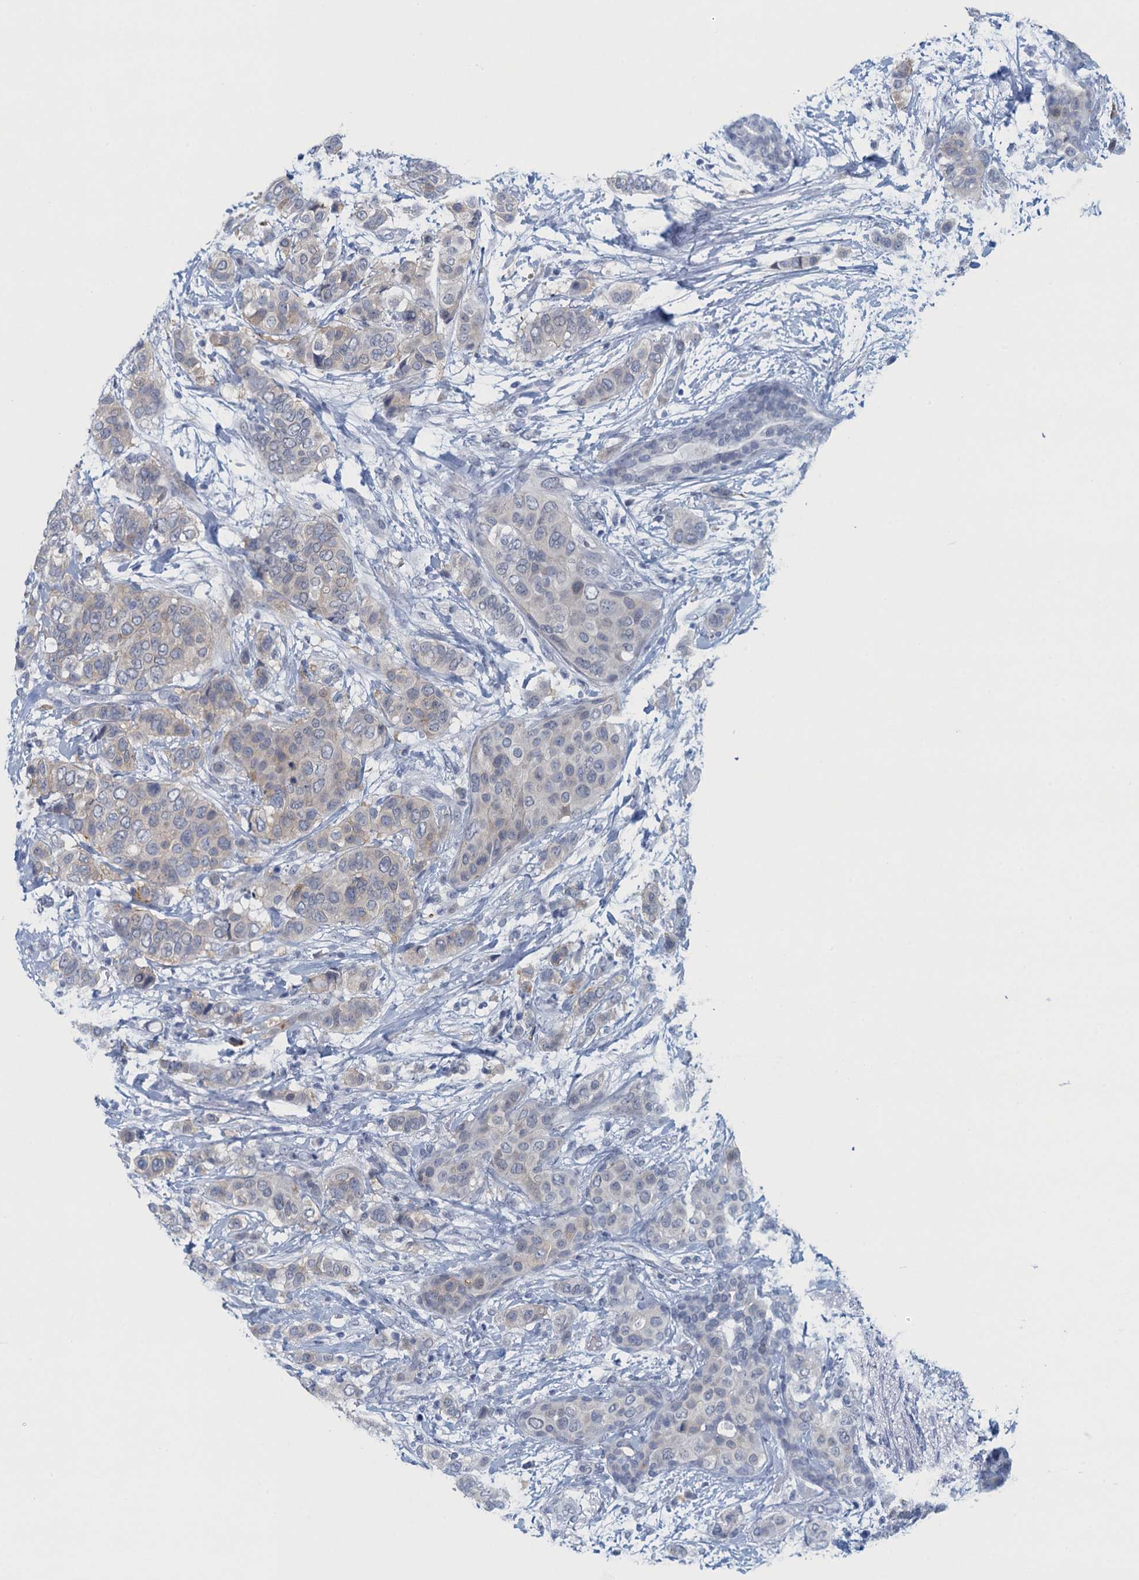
{"staining": {"intensity": "negative", "quantity": "none", "location": "none"}, "tissue": "breast cancer", "cell_type": "Tumor cells", "image_type": "cancer", "snomed": [{"axis": "morphology", "description": "Lobular carcinoma"}, {"axis": "topography", "description": "Breast"}], "caption": "Immunohistochemical staining of human lobular carcinoma (breast) exhibits no significant staining in tumor cells.", "gene": "ENSG00000131152", "patient": {"sex": "female", "age": 51}}